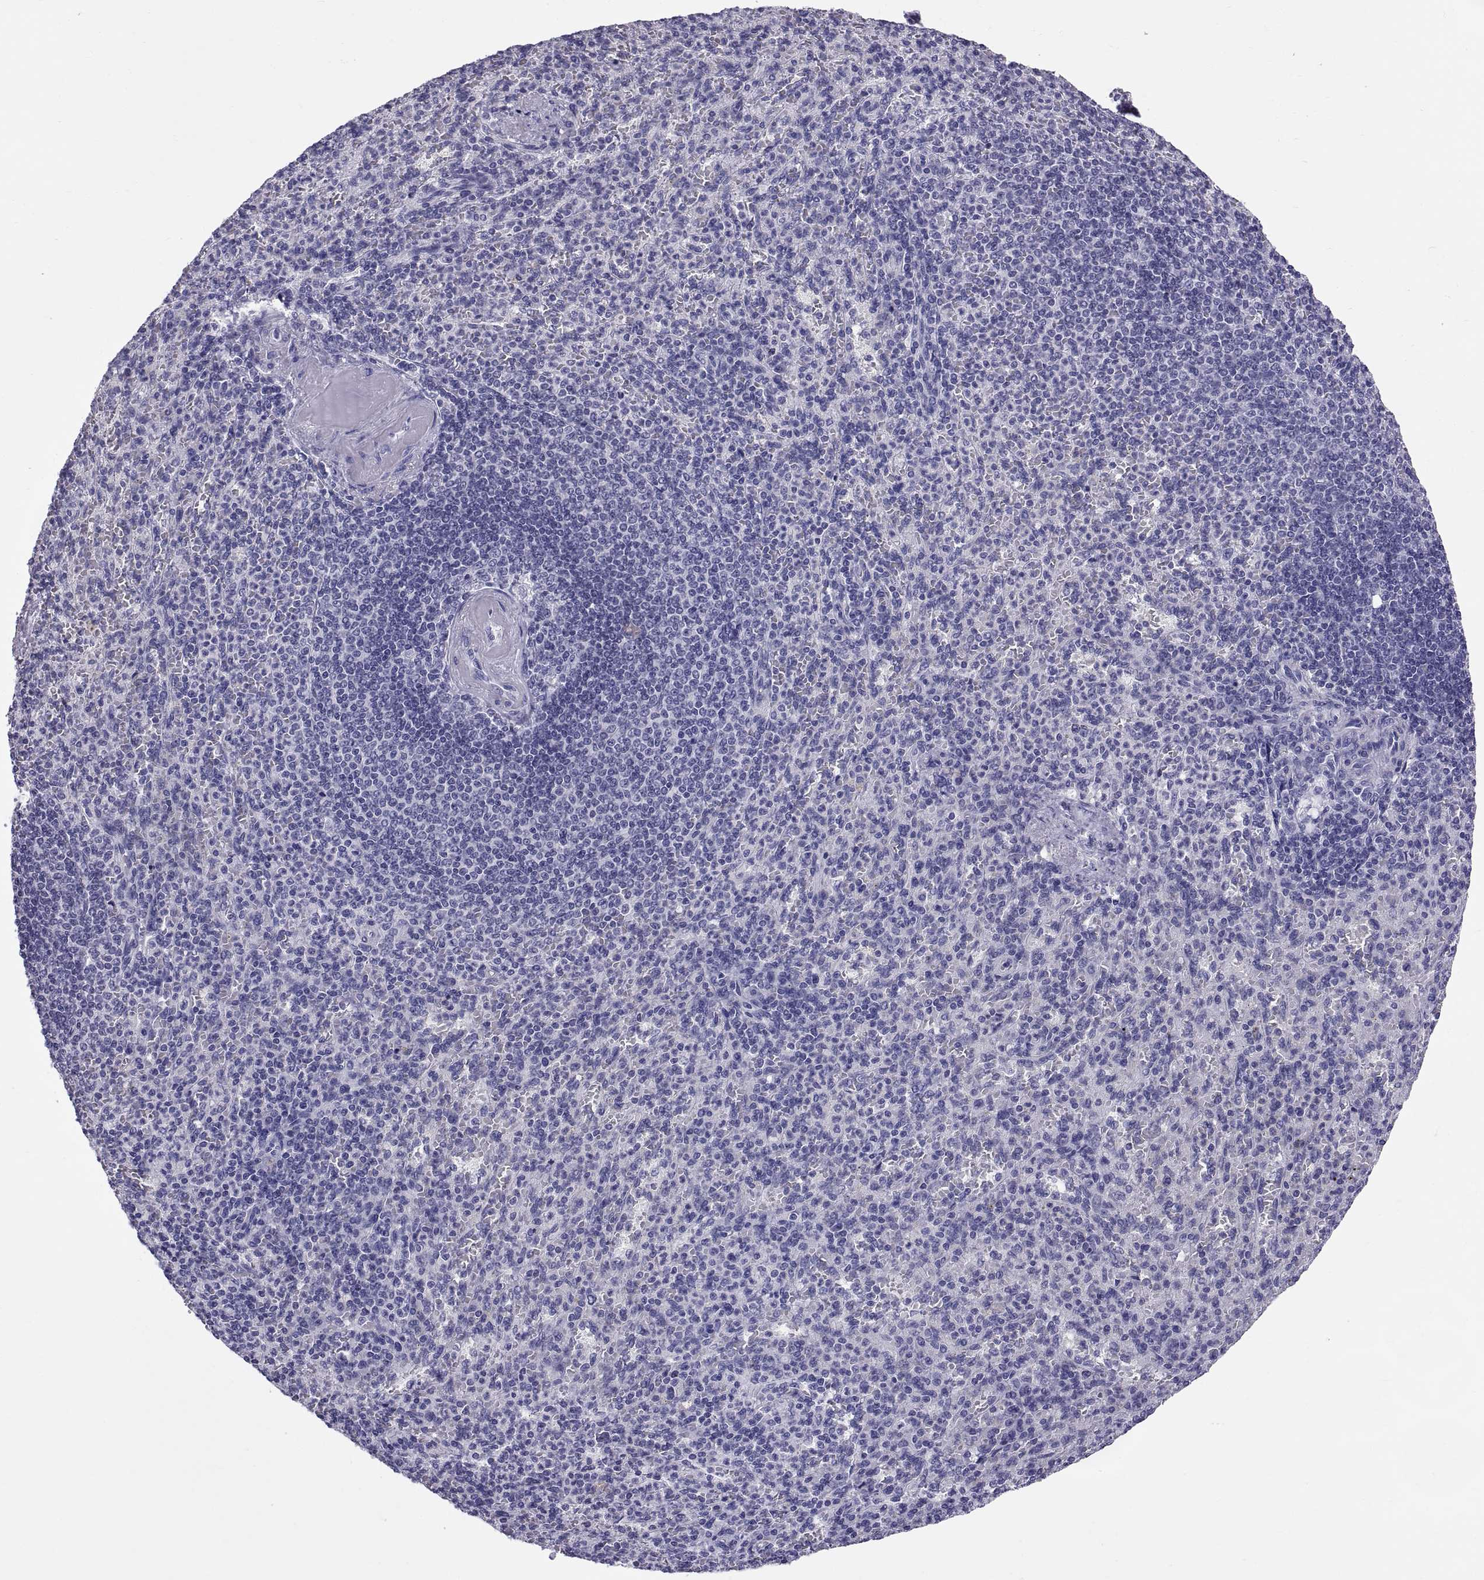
{"staining": {"intensity": "negative", "quantity": "none", "location": "none"}, "tissue": "spleen", "cell_type": "Cells in red pulp", "image_type": "normal", "snomed": [{"axis": "morphology", "description": "Normal tissue, NOS"}, {"axis": "topography", "description": "Spleen"}], "caption": "The histopathology image demonstrates no staining of cells in red pulp in normal spleen.", "gene": "RNASE12", "patient": {"sex": "female", "age": 74}}